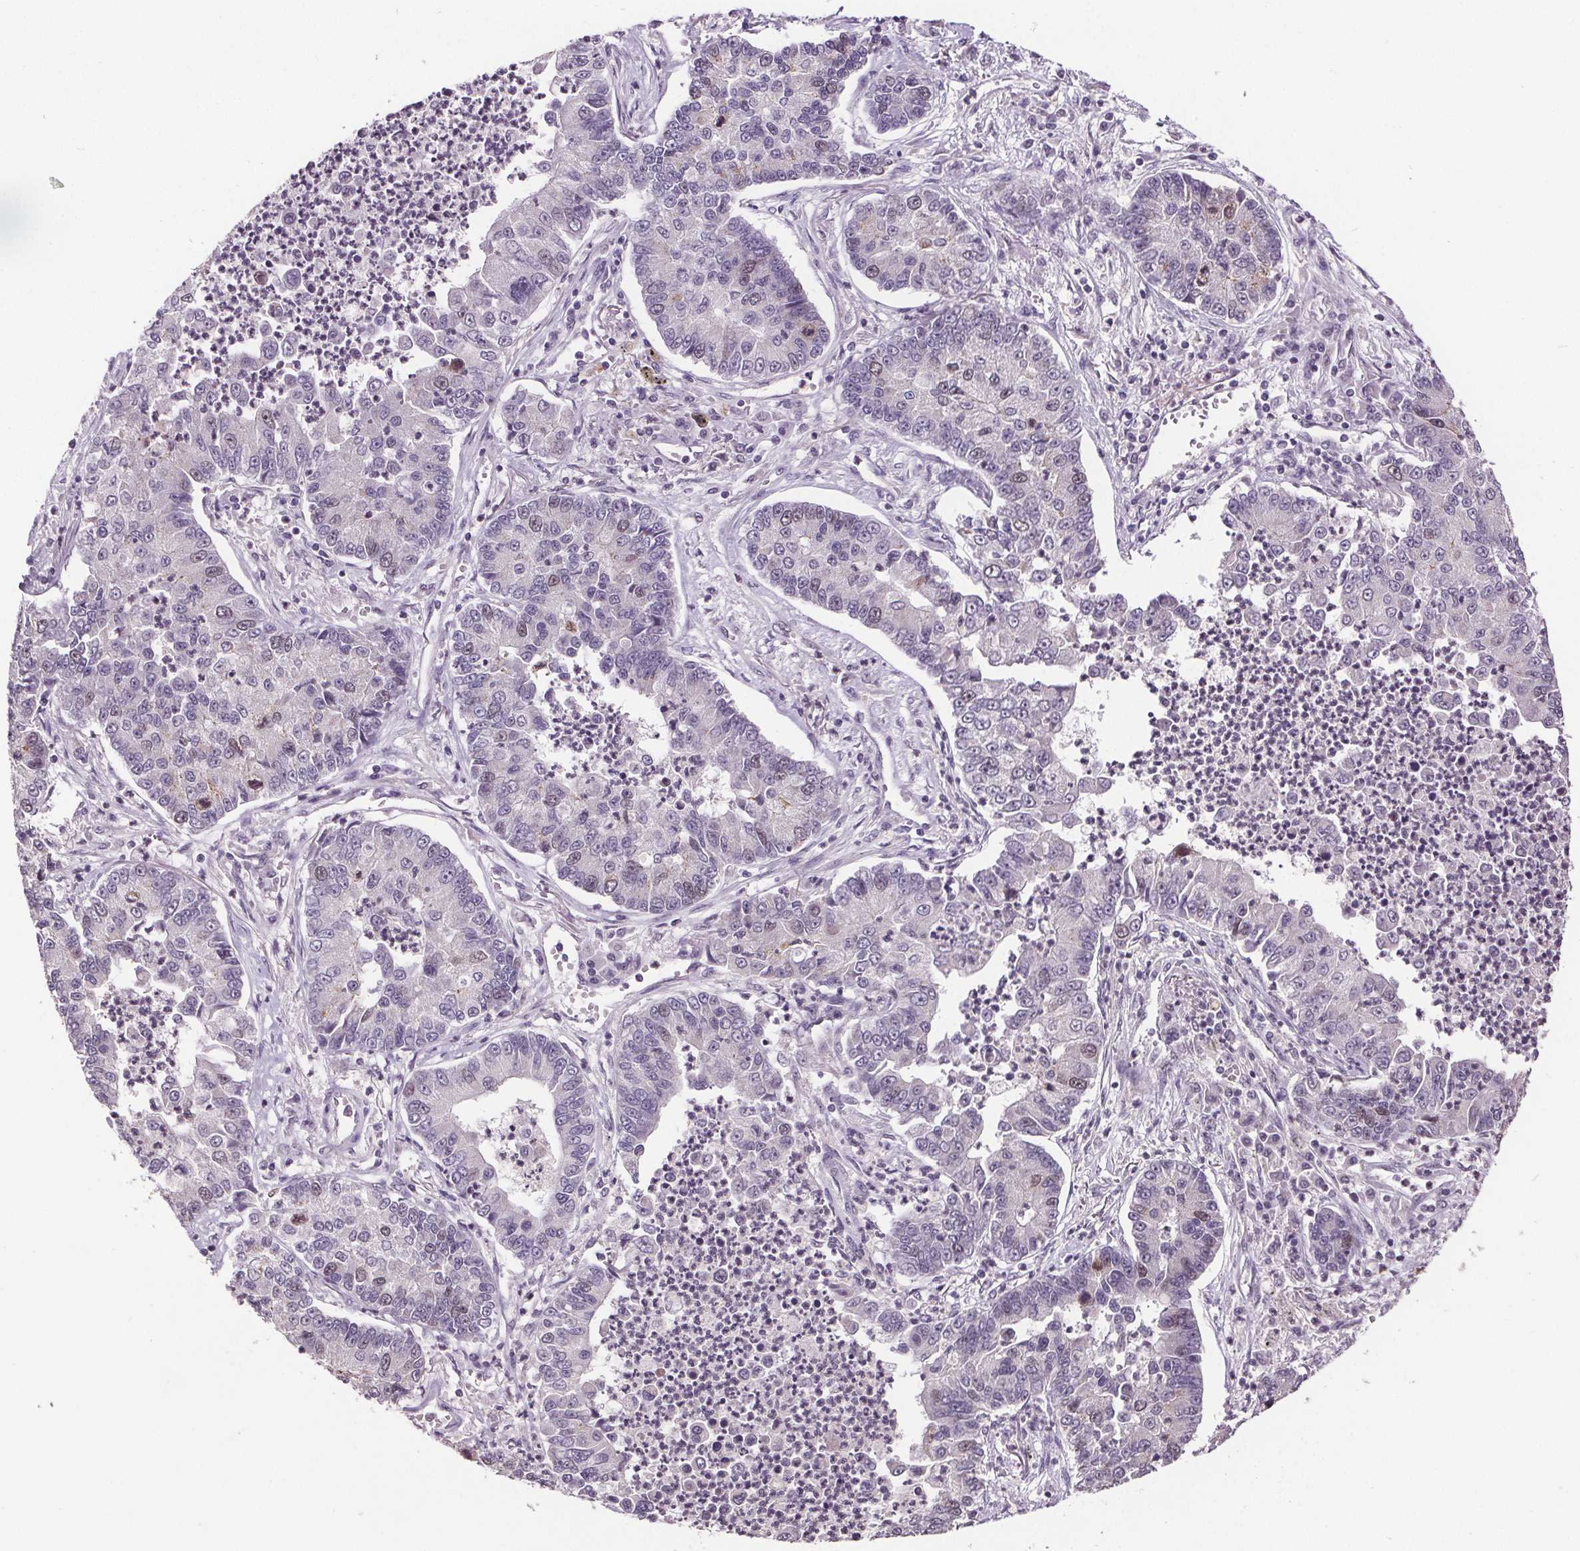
{"staining": {"intensity": "negative", "quantity": "none", "location": "none"}, "tissue": "lung cancer", "cell_type": "Tumor cells", "image_type": "cancer", "snomed": [{"axis": "morphology", "description": "Adenocarcinoma, NOS"}, {"axis": "topography", "description": "Lung"}], "caption": "Immunohistochemistry histopathology image of human adenocarcinoma (lung) stained for a protein (brown), which shows no expression in tumor cells.", "gene": "CENPF", "patient": {"sex": "female", "age": 57}}